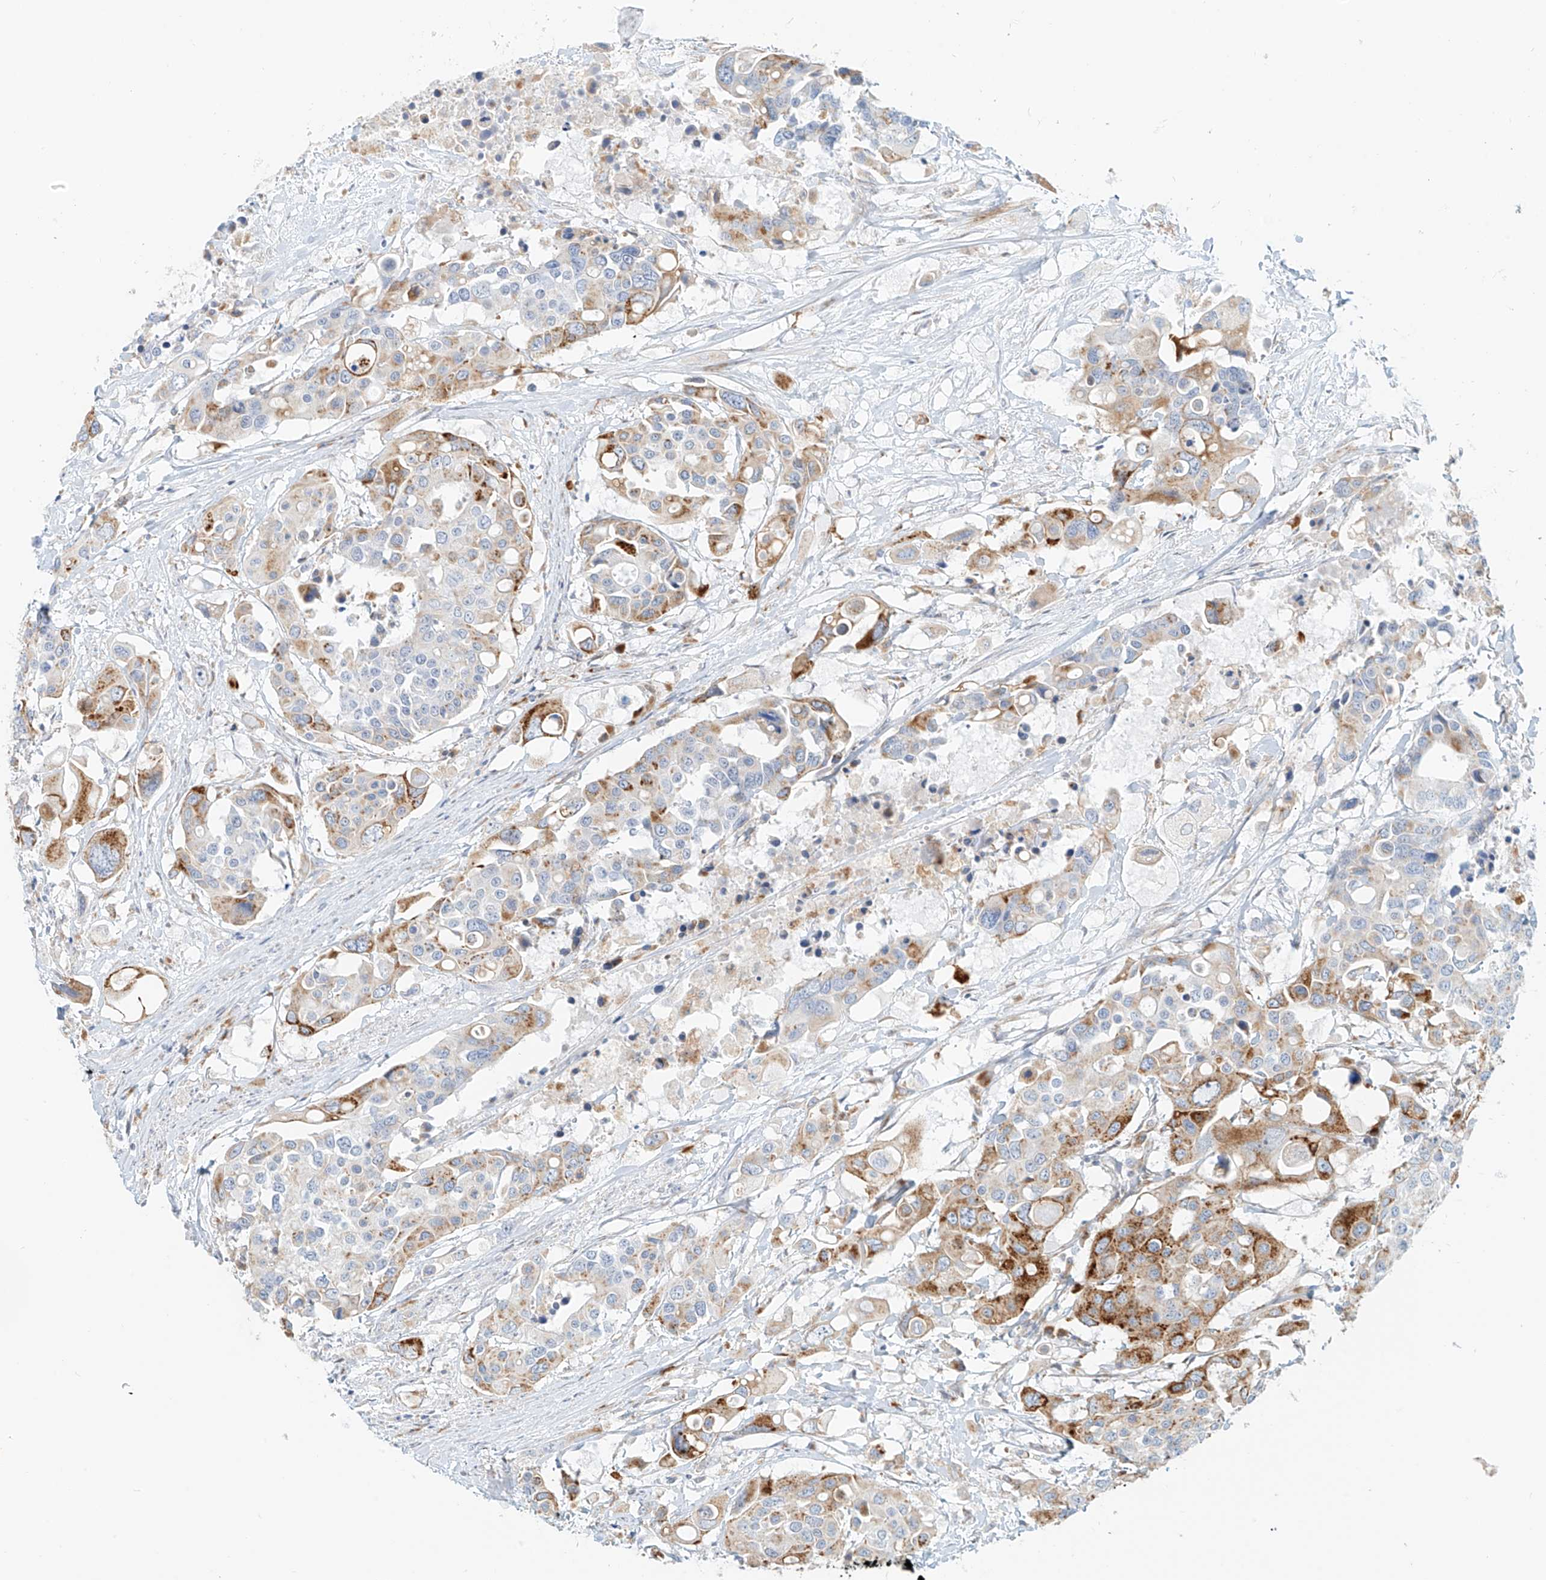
{"staining": {"intensity": "moderate", "quantity": "25%-75%", "location": "cytoplasmic/membranous"}, "tissue": "colorectal cancer", "cell_type": "Tumor cells", "image_type": "cancer", "snomed": [{"axis": "morphology", "description": "Adenocarcinoma, NOS"}, {"axis": "topography", "description": "Colon"}], "caption": "A histopathology image of human colorectal adenocarcinoma stained for a protein displays moderate cytoplasmic/membranous brown staining in tumor cells. (IHC, brightfield microscopy, high magnification).", "gene": "SLC35F6", "patient": {"sex": "male", "age": 77}}